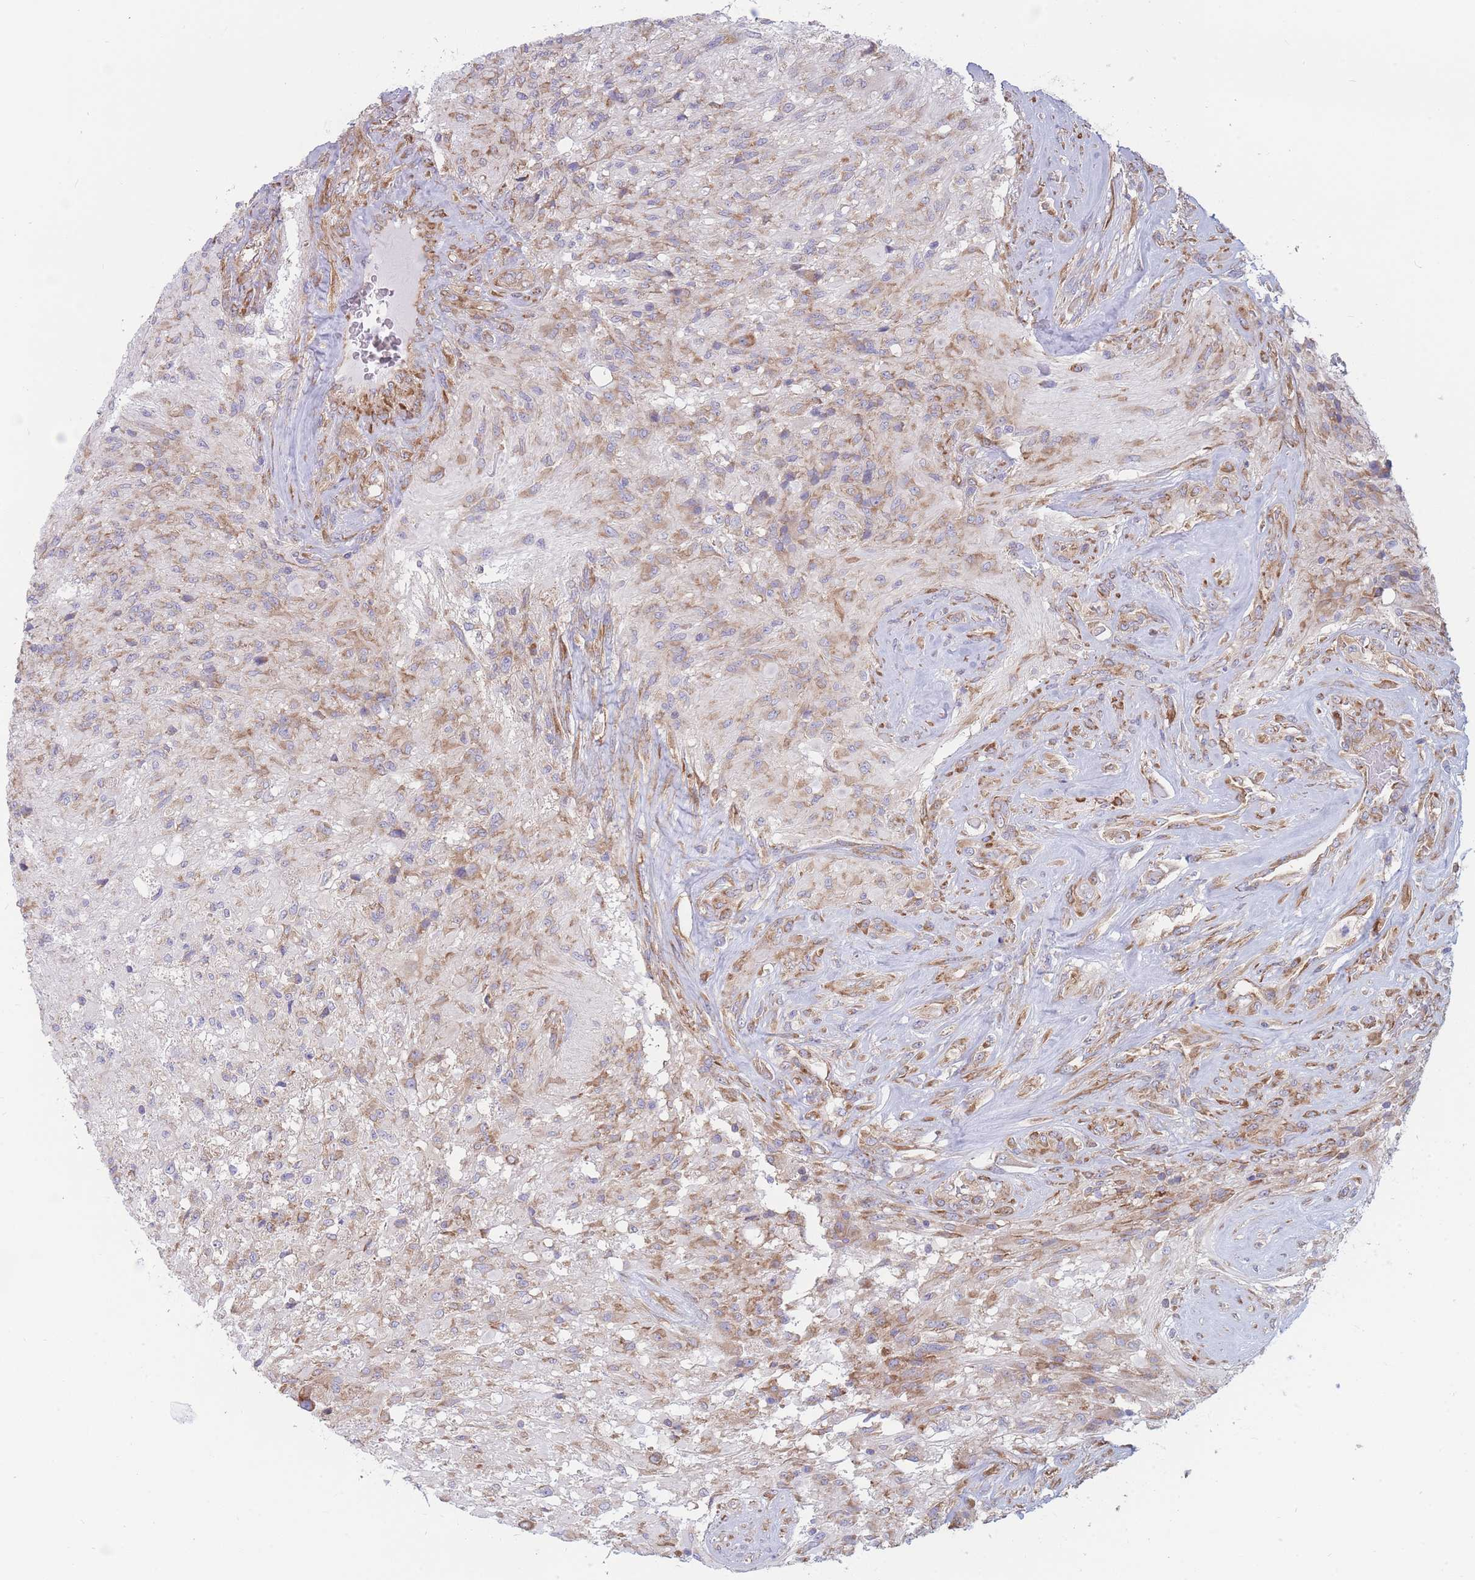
{"staining": {"intensity": "moderate", "quantity": "25%-75%", "location": "cytoplasmic/membranous"}, "tissue": "glioma", "cell_type": "Tumor cells", "image_type": "cancer", "snomed": [{"axis": "morphology", "description": "Glioma, malignant, High grade"}, {"axis": "topography", "description": "Brain"}], "caption": "High-grade glioma (malignant) was stained to show a protein in brown. There is medium levels of moderate cytoplasmic/membranous expression in approximately 25%-75% of tumor cells. (brown staining indicates protein expression, while blue staining denotes nuclei).", "gene": "RPL8", "patient": {"sex": "male", "age": 56}}